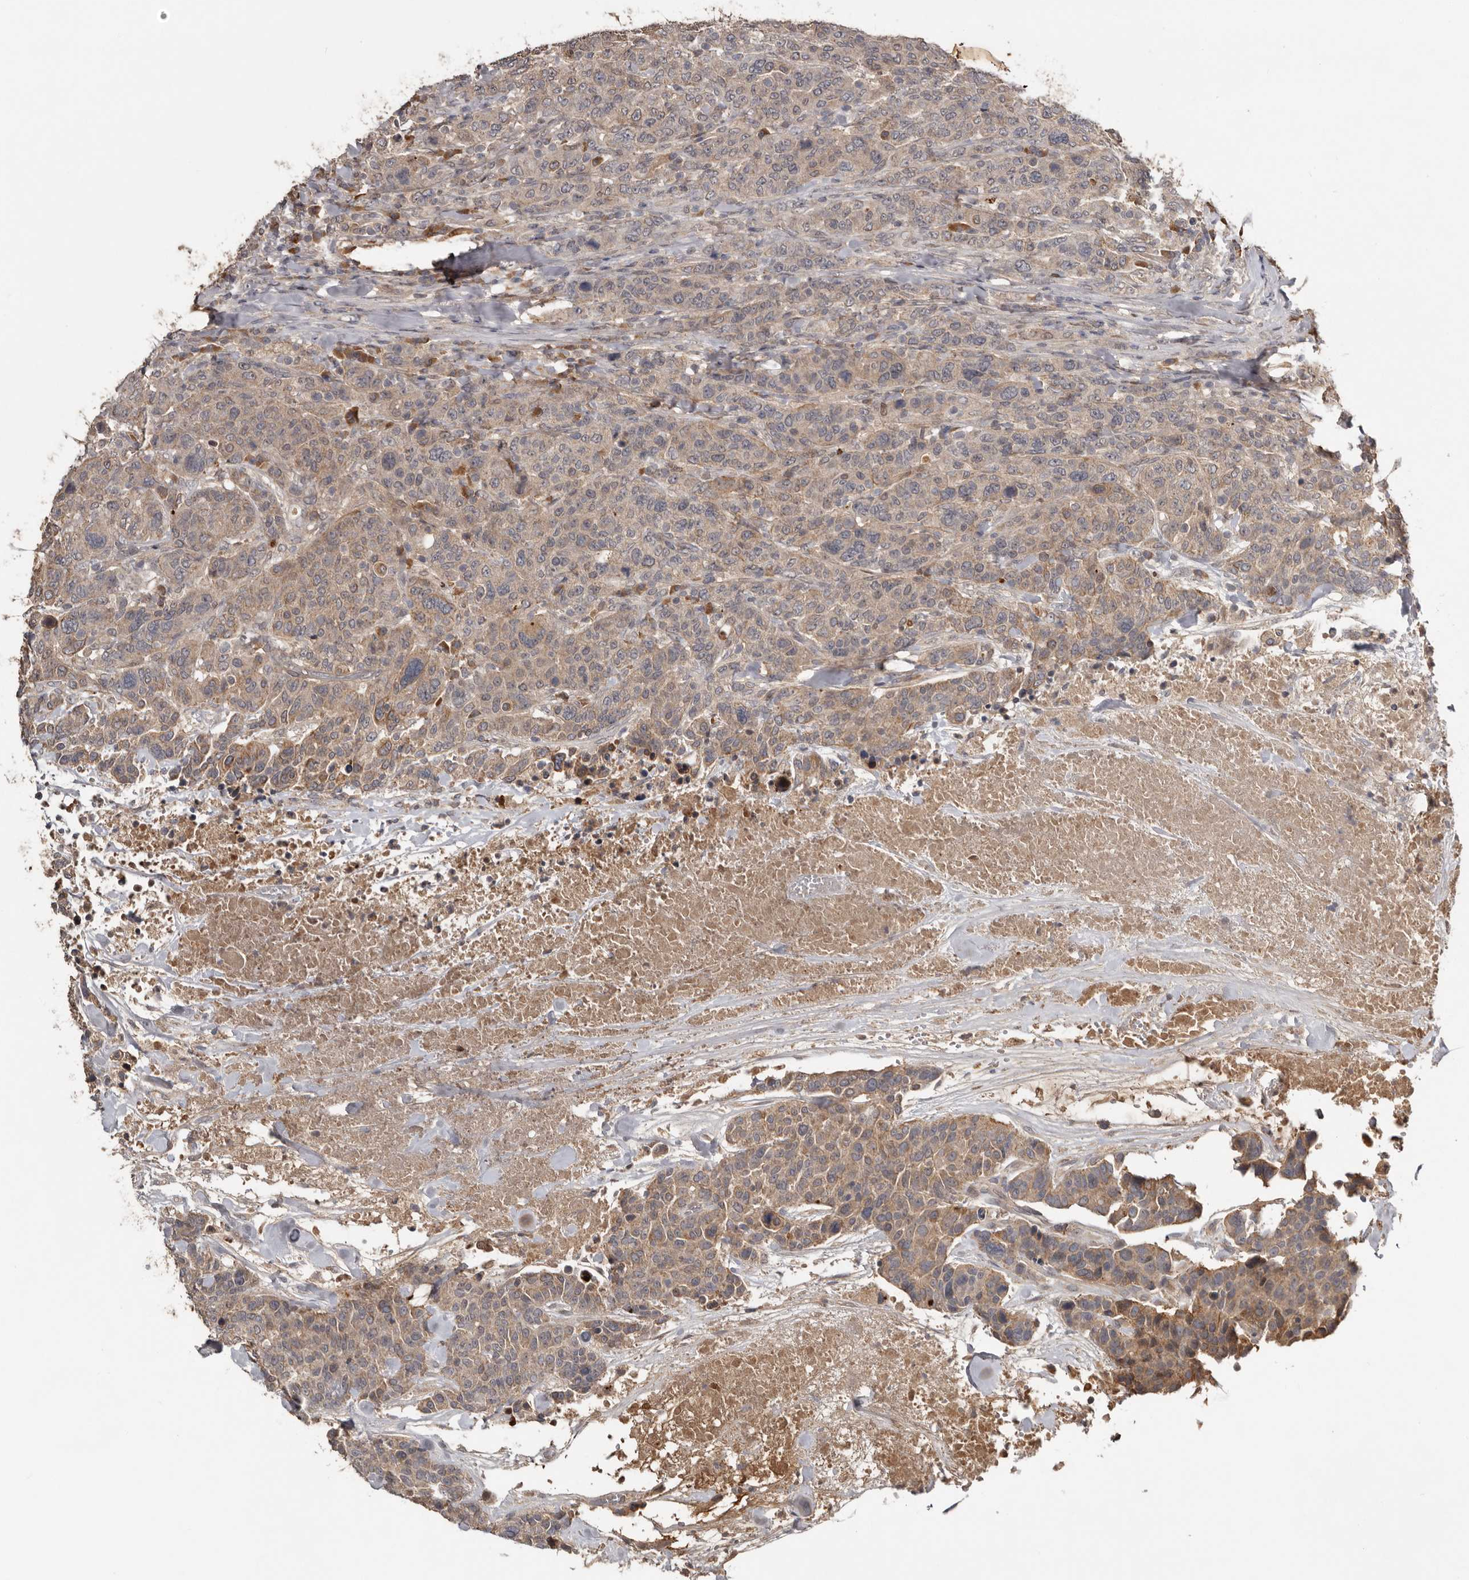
{"staining": {"intensity": "weak", "quantity": "25%-75%", "location": "cytoplasmic/membranous"}, "tissue": "breast cancer", "cell_type": "Tumor cells", "image_type": "cancer", "snomed": [{"axis": "morphology", "description": "Duct carcinoma"}, {"axis": "topography", "description": "Breast"}], "caption": "Brown immunohistochemical staining in human breast cancer reveals weak cytoplasmic/membranous expression in approximately 25%-75% of tumor cells.", "gene": "NMUR1", "patient": {"sex": "female", "age": 37}}